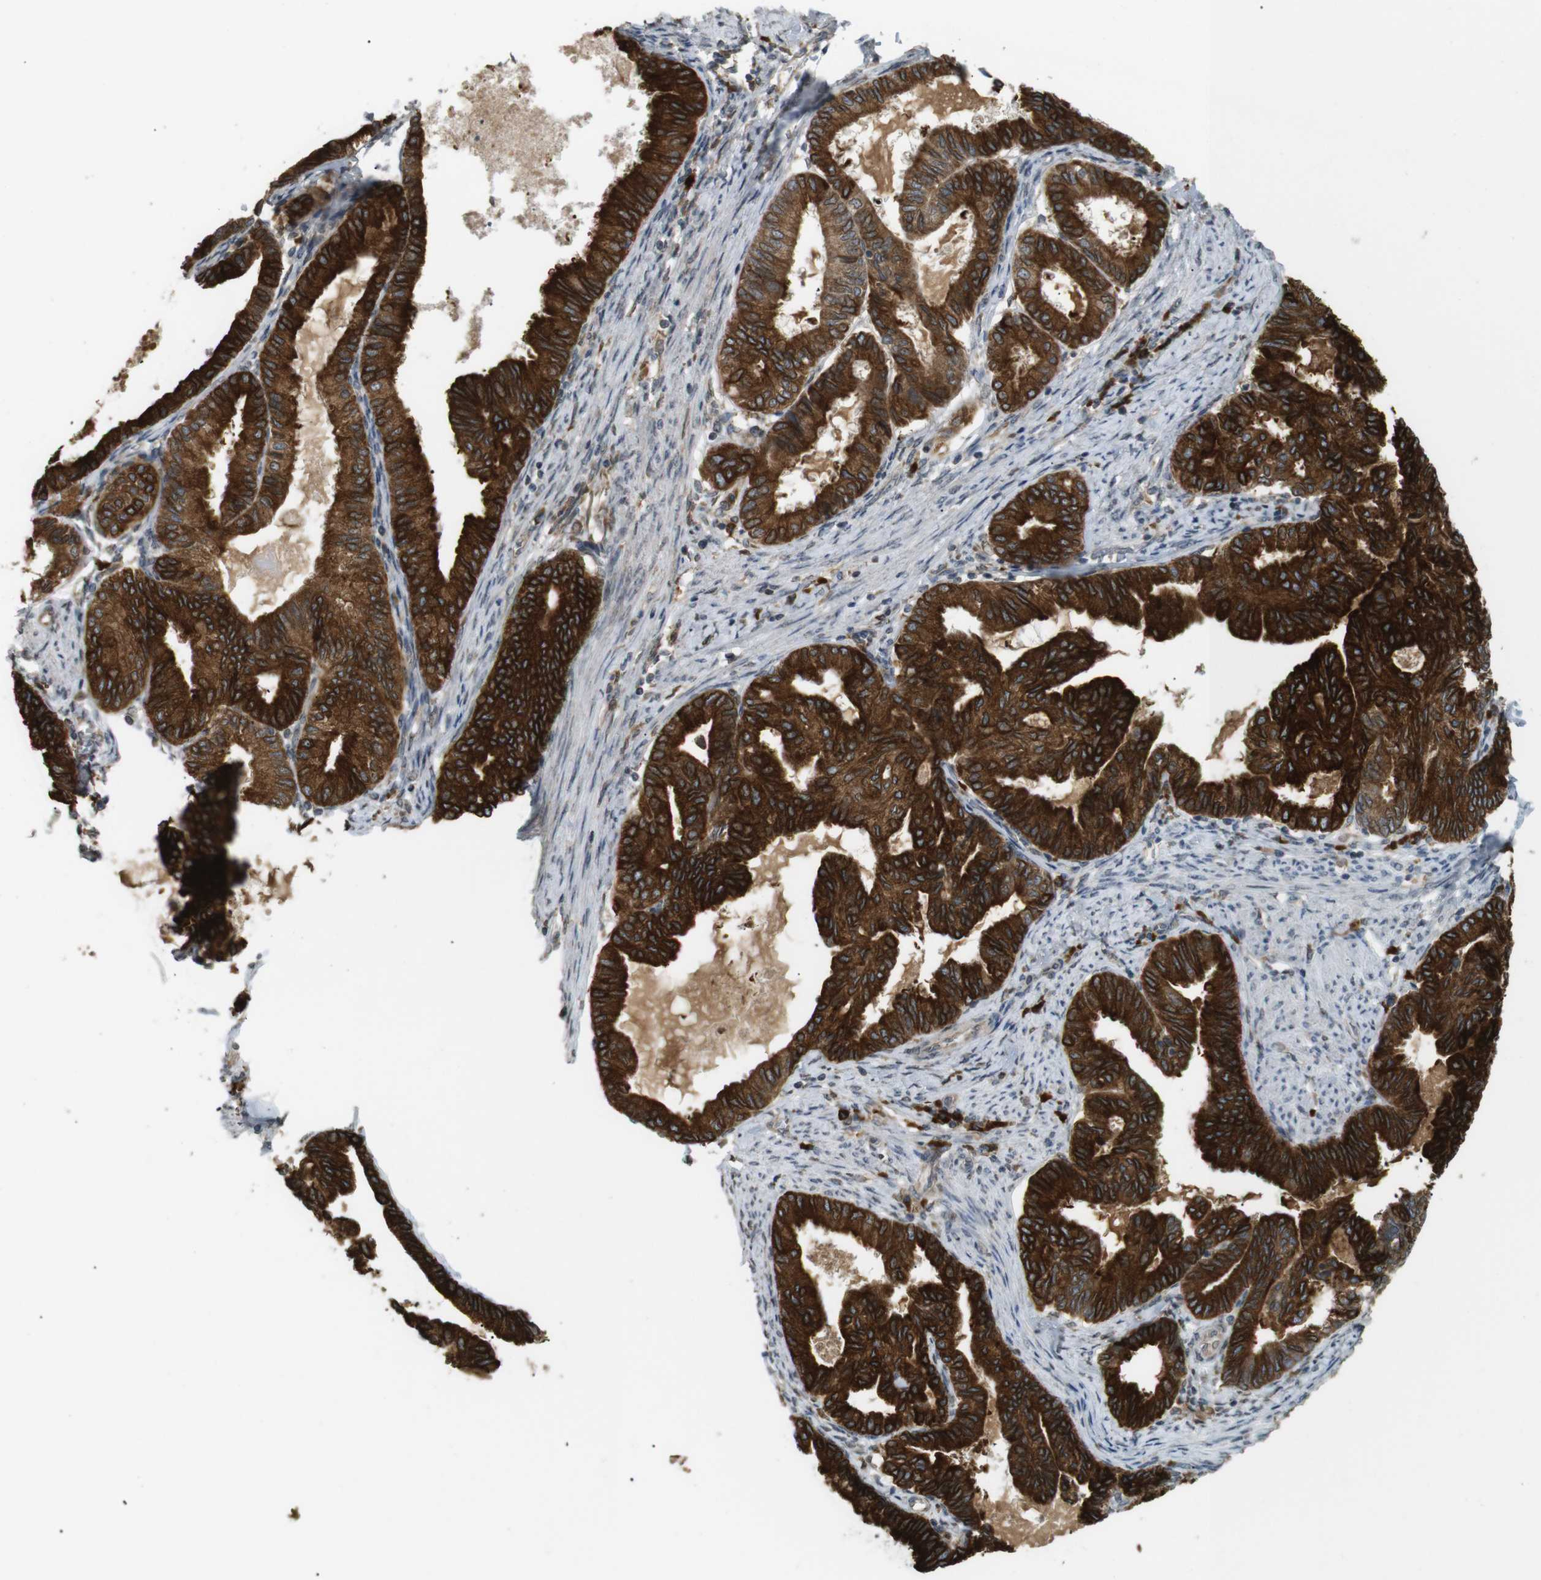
{"staining": {"intensity": "strong", "quantity": ">75%", "location": "cytoplasmic/membranous"}, "tissue": "endometrial cancer", "cell_type": "Tumor cells", "image_type": "cancer", "snomed": [{"axis": "morphology", "description": "Adenocarcinoma, NOS"}, {"axis": "topography", "description": "Endometrium"}], "caption": "Human endometrial cancer stained with a brown dye demonstrates strong cytoplasmic/membranous positive positivity in about >75% of tumor cells.", "gene": "TMED4", "patient": {"sex": "female", "age": 86}}